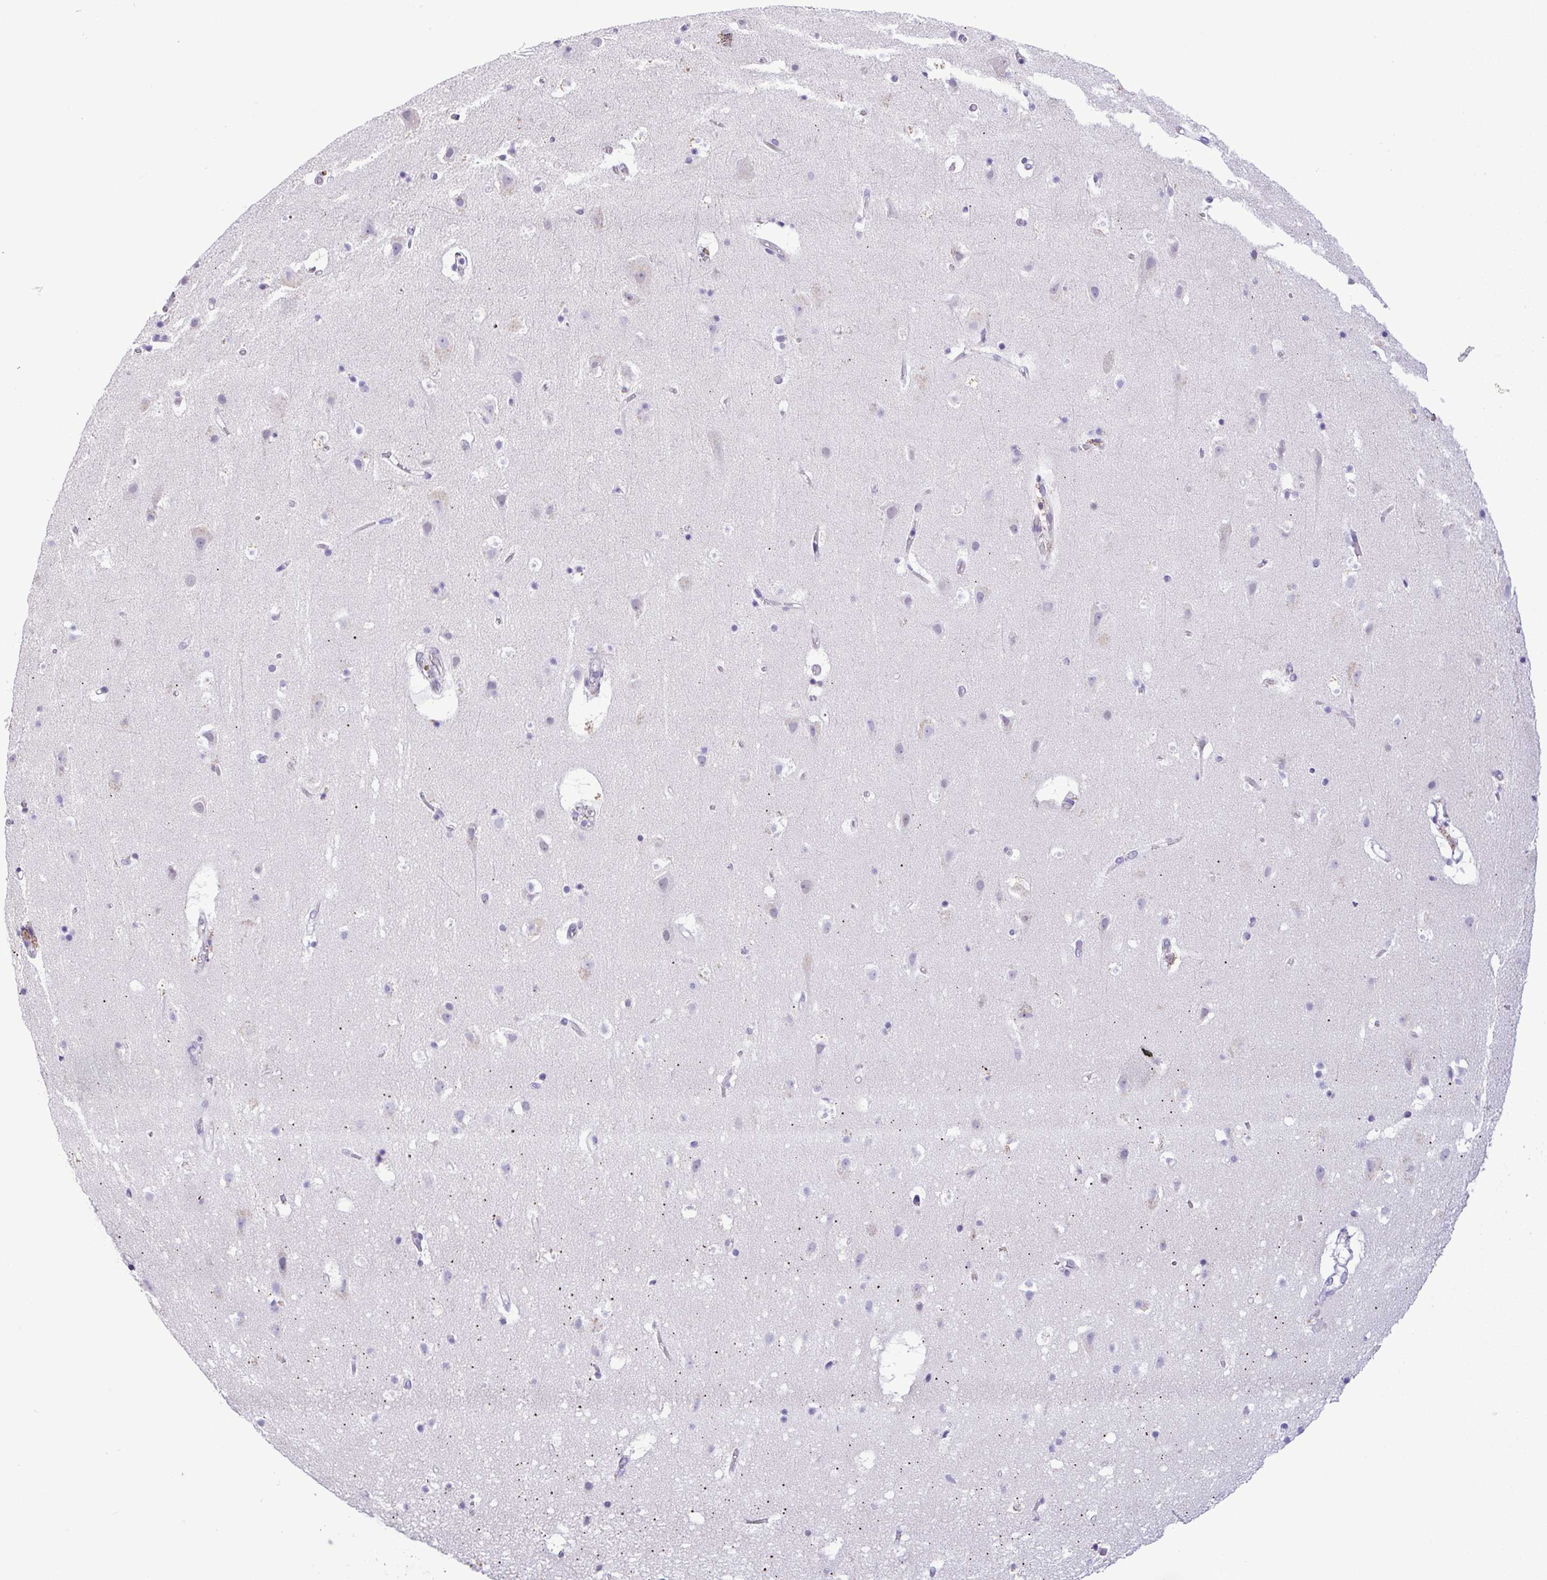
{"staining": {"intensity": "negative", "quantity": "none", "location": "none"}, "tissue": "cerebral cortex", "cell_type": "Endothelial cells", "image_type": "normal", "snomed": [{"axis": "morphology", "description": "Normal tissue, NOS"}, {"axis": "topography", "description": "Cerebral cortex"}], "caption": "Immunohistochemistry photomicrograph of normal cerebral cortex: human cerebral cortex stained with DAB reveals no significant protein staining in endothelial cells.", "gene": "YBX2", "patient": {"sex": "female", "age": 42}}